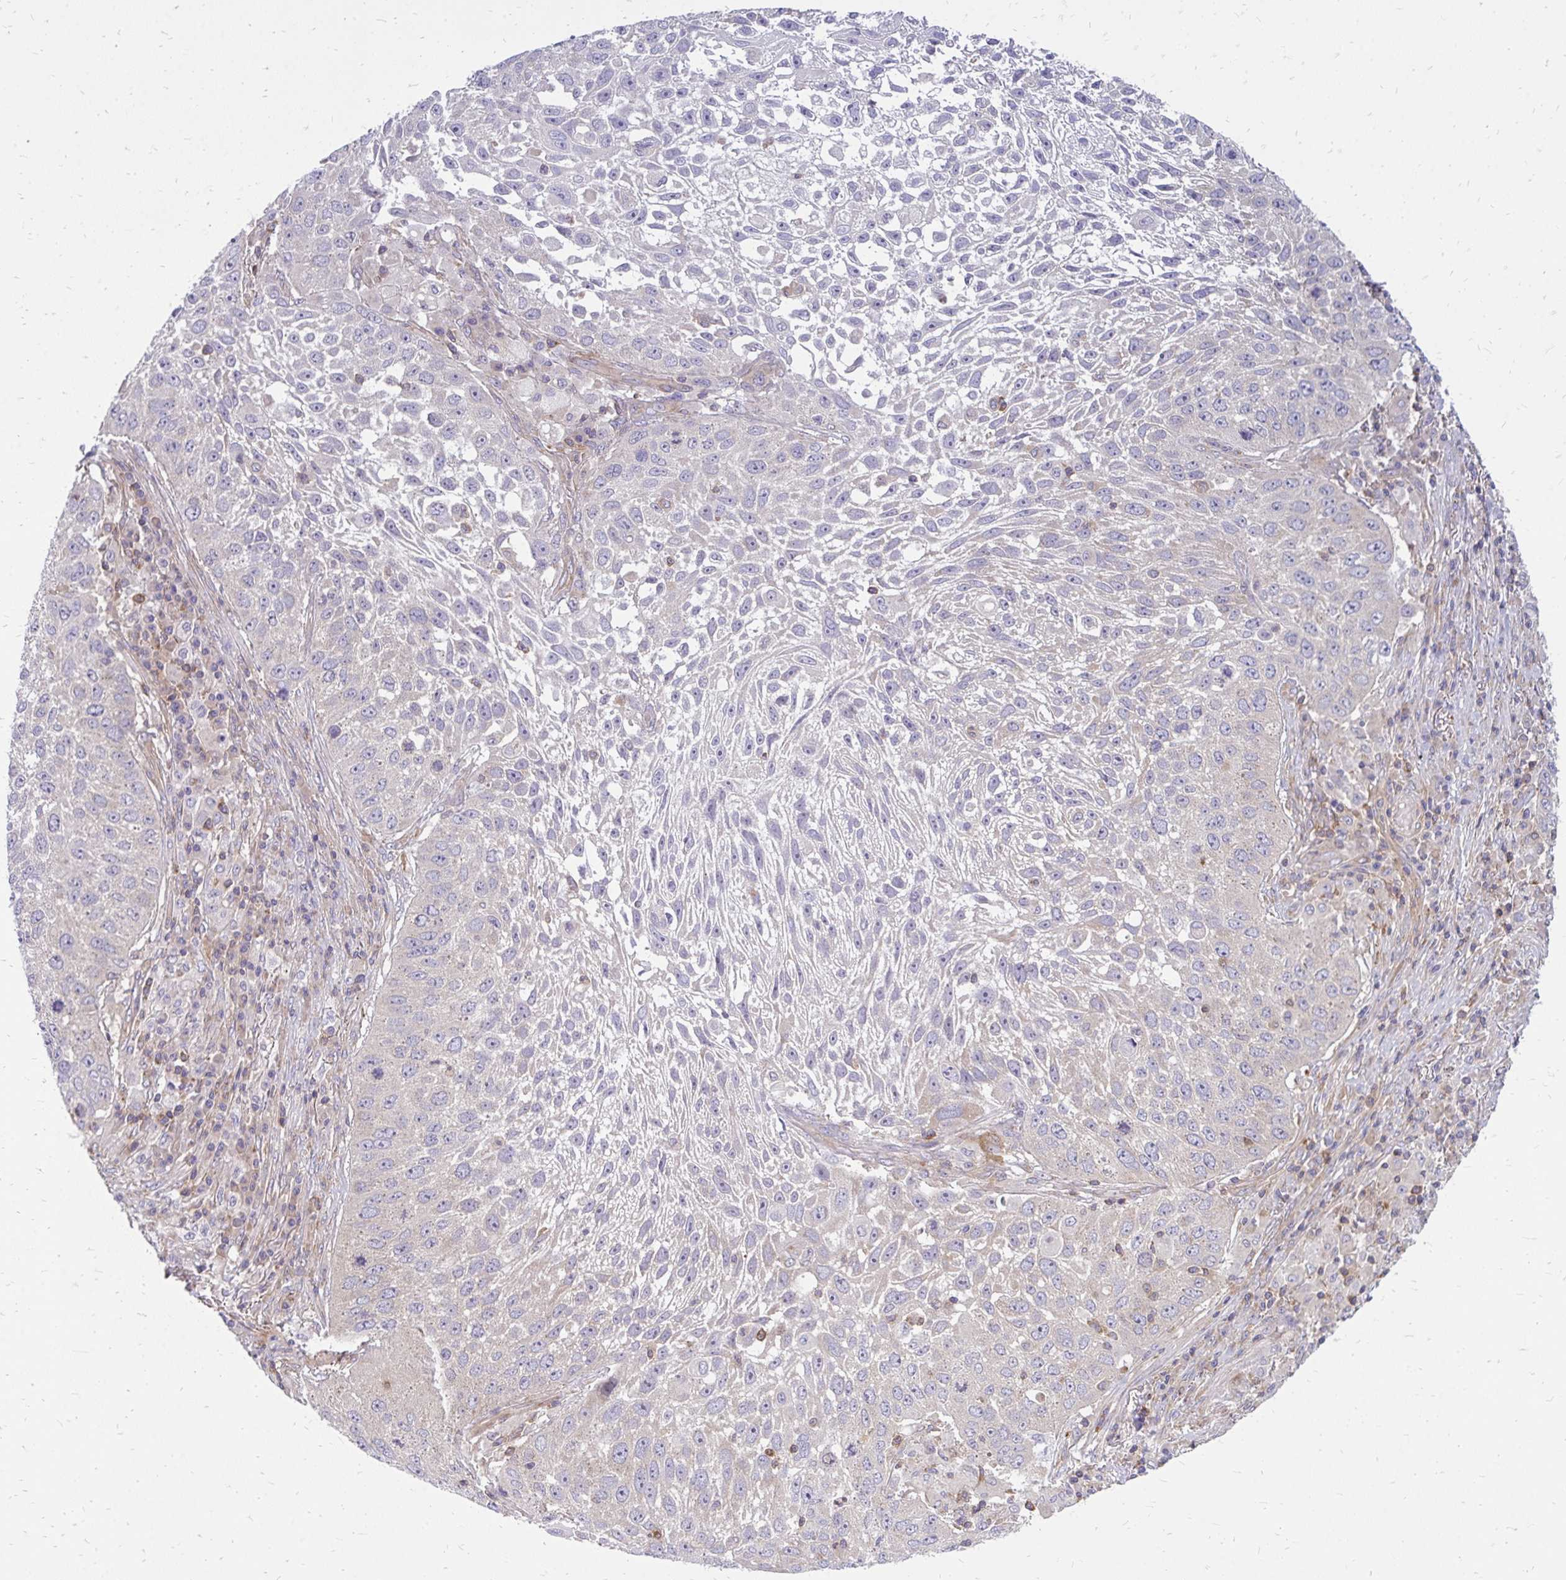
{"staining": {"intensity": "negative", "quantity": "none", "location": "none"}, "tissue": "lung cancer", "cell_type": "Tumor cells", "image_type": "cancer", "snomed": [{"axis": "morphology", "description": "Normal morphology"}, {"axis": "morphology", "description": "Squamous cell carcinoma, NOS"}, {"axis": "topography", "description": "Lymph node"}, {"axis": "topography", "description": "Lung"}], "caption": "Human lung cancer stained for a protein using immunohistochemistry (IHC) shows no positivity in tumor cells.", "gene": "ASAP1", "patient": {"sex": "male", "age": 67}}